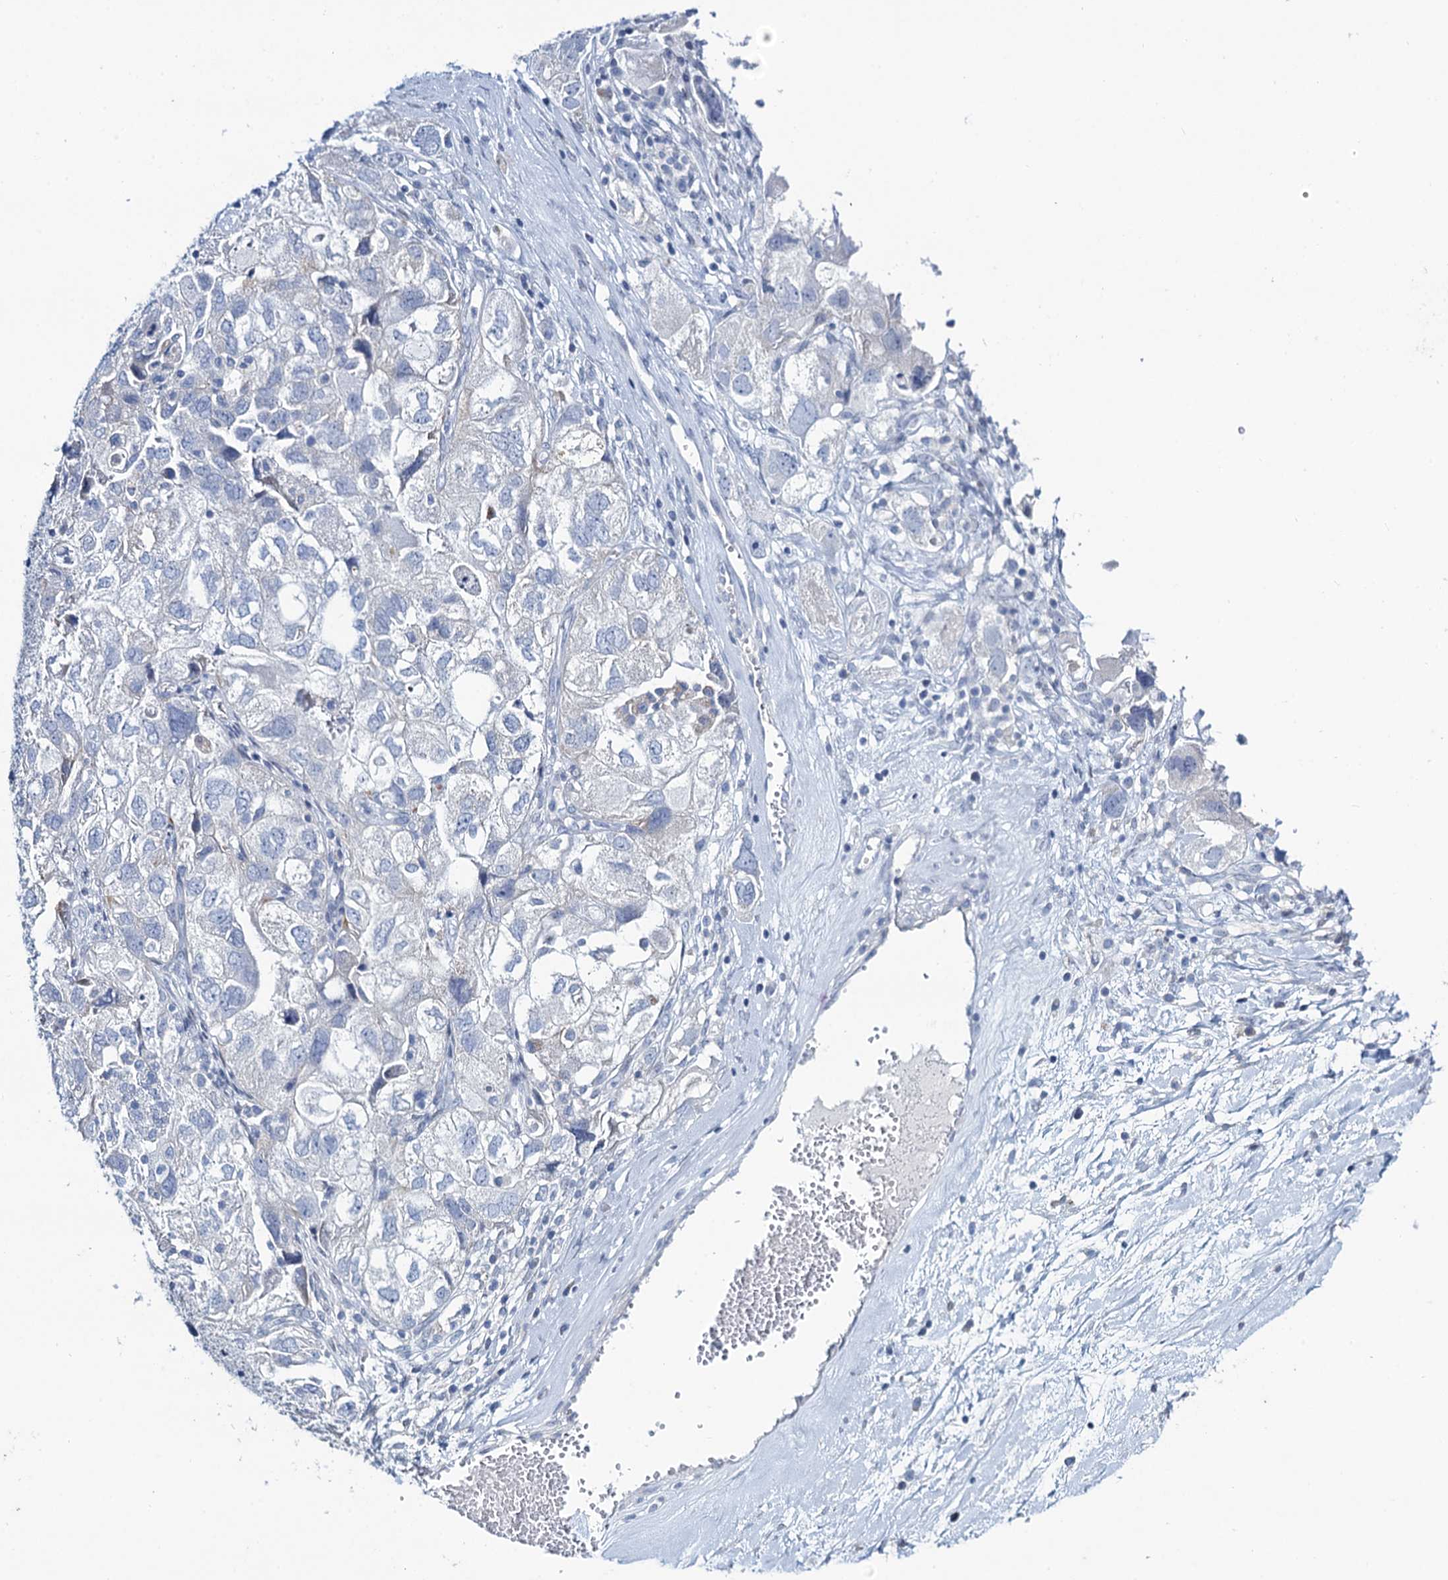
{"staining": {"intensity": "negative", "quantity": "none", "location": "none"}, "tissue": "ovarian cancer", "cell_type": "Tumor cells", "image_type": "cancer", "snomed": [{"axis": "morphology", "description": "Carcinoma, NOS"}, {"axis": "morphology", "description": "Cystadenocarcinoma, serous, NOS"}, {"axis": "topography", "description": "Ovary"}], "caption": "Protein analysis of ovarian cancer reveals no significant expression in tumor cells. (DAB (3,3'-diaminobenzidine) immunohistochemistry (IHC) with hematoxylin counter stain).", "gene": "TOX3", "patient": {"sex": "female", "age": 69}}